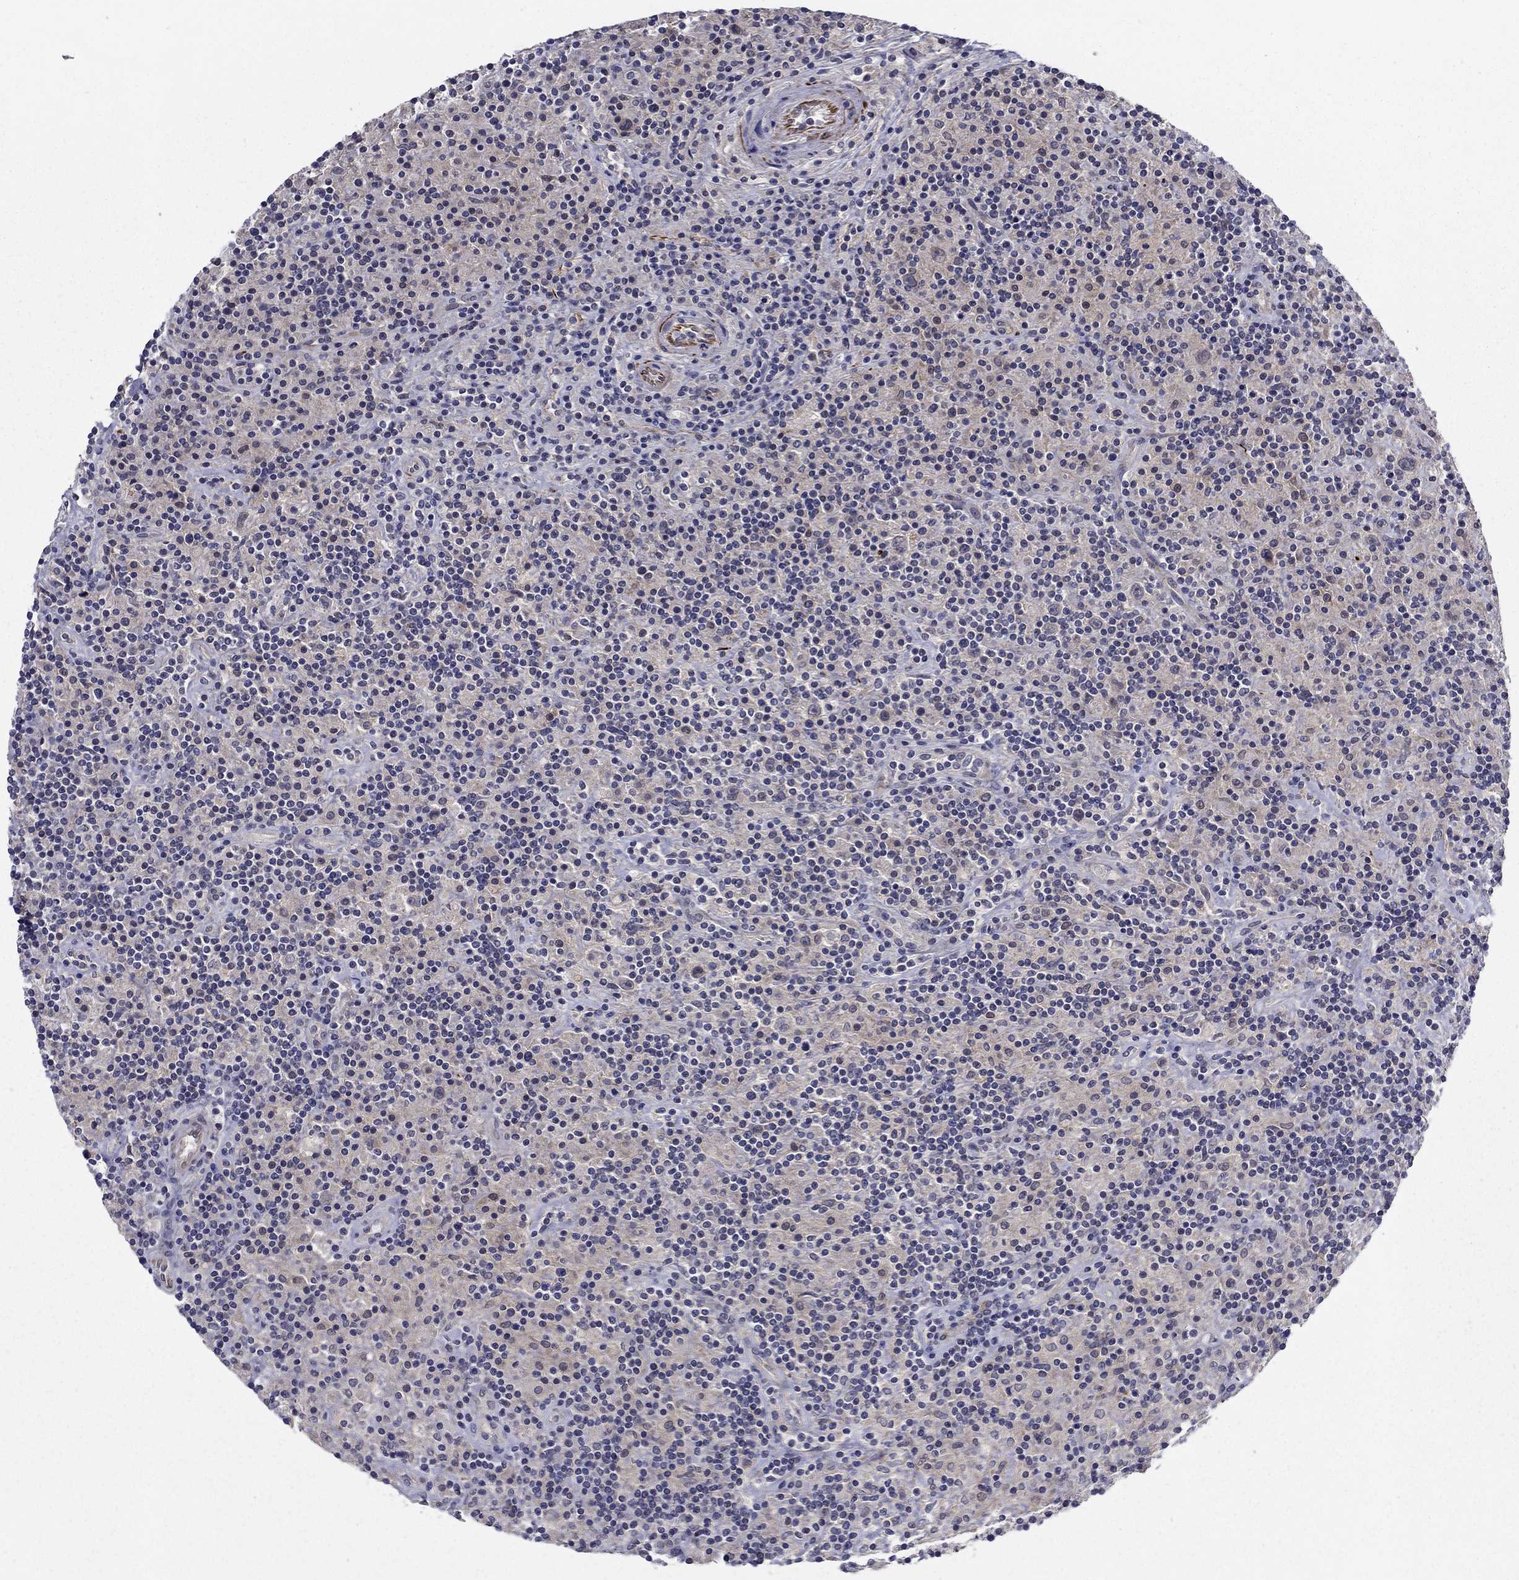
{"staining": {"intensity": "negative", "quantity": "none", "location": "none"}, "tissue": "lymphoma", "cell_type": "Tumor cells", "image_type": "cancer", "snomed": [{"axis": "morphology", "description": "Hodgkin's disease, NOS"}, {"axis": "topography", "description": "Lymph node"}], "caption": "This is an immunohistochemistry histopathology image of human lymphoma. There is no positivity in tumor cells.", "gene": "LACTB2", "patient": {"sex": "male", "age": 70}}